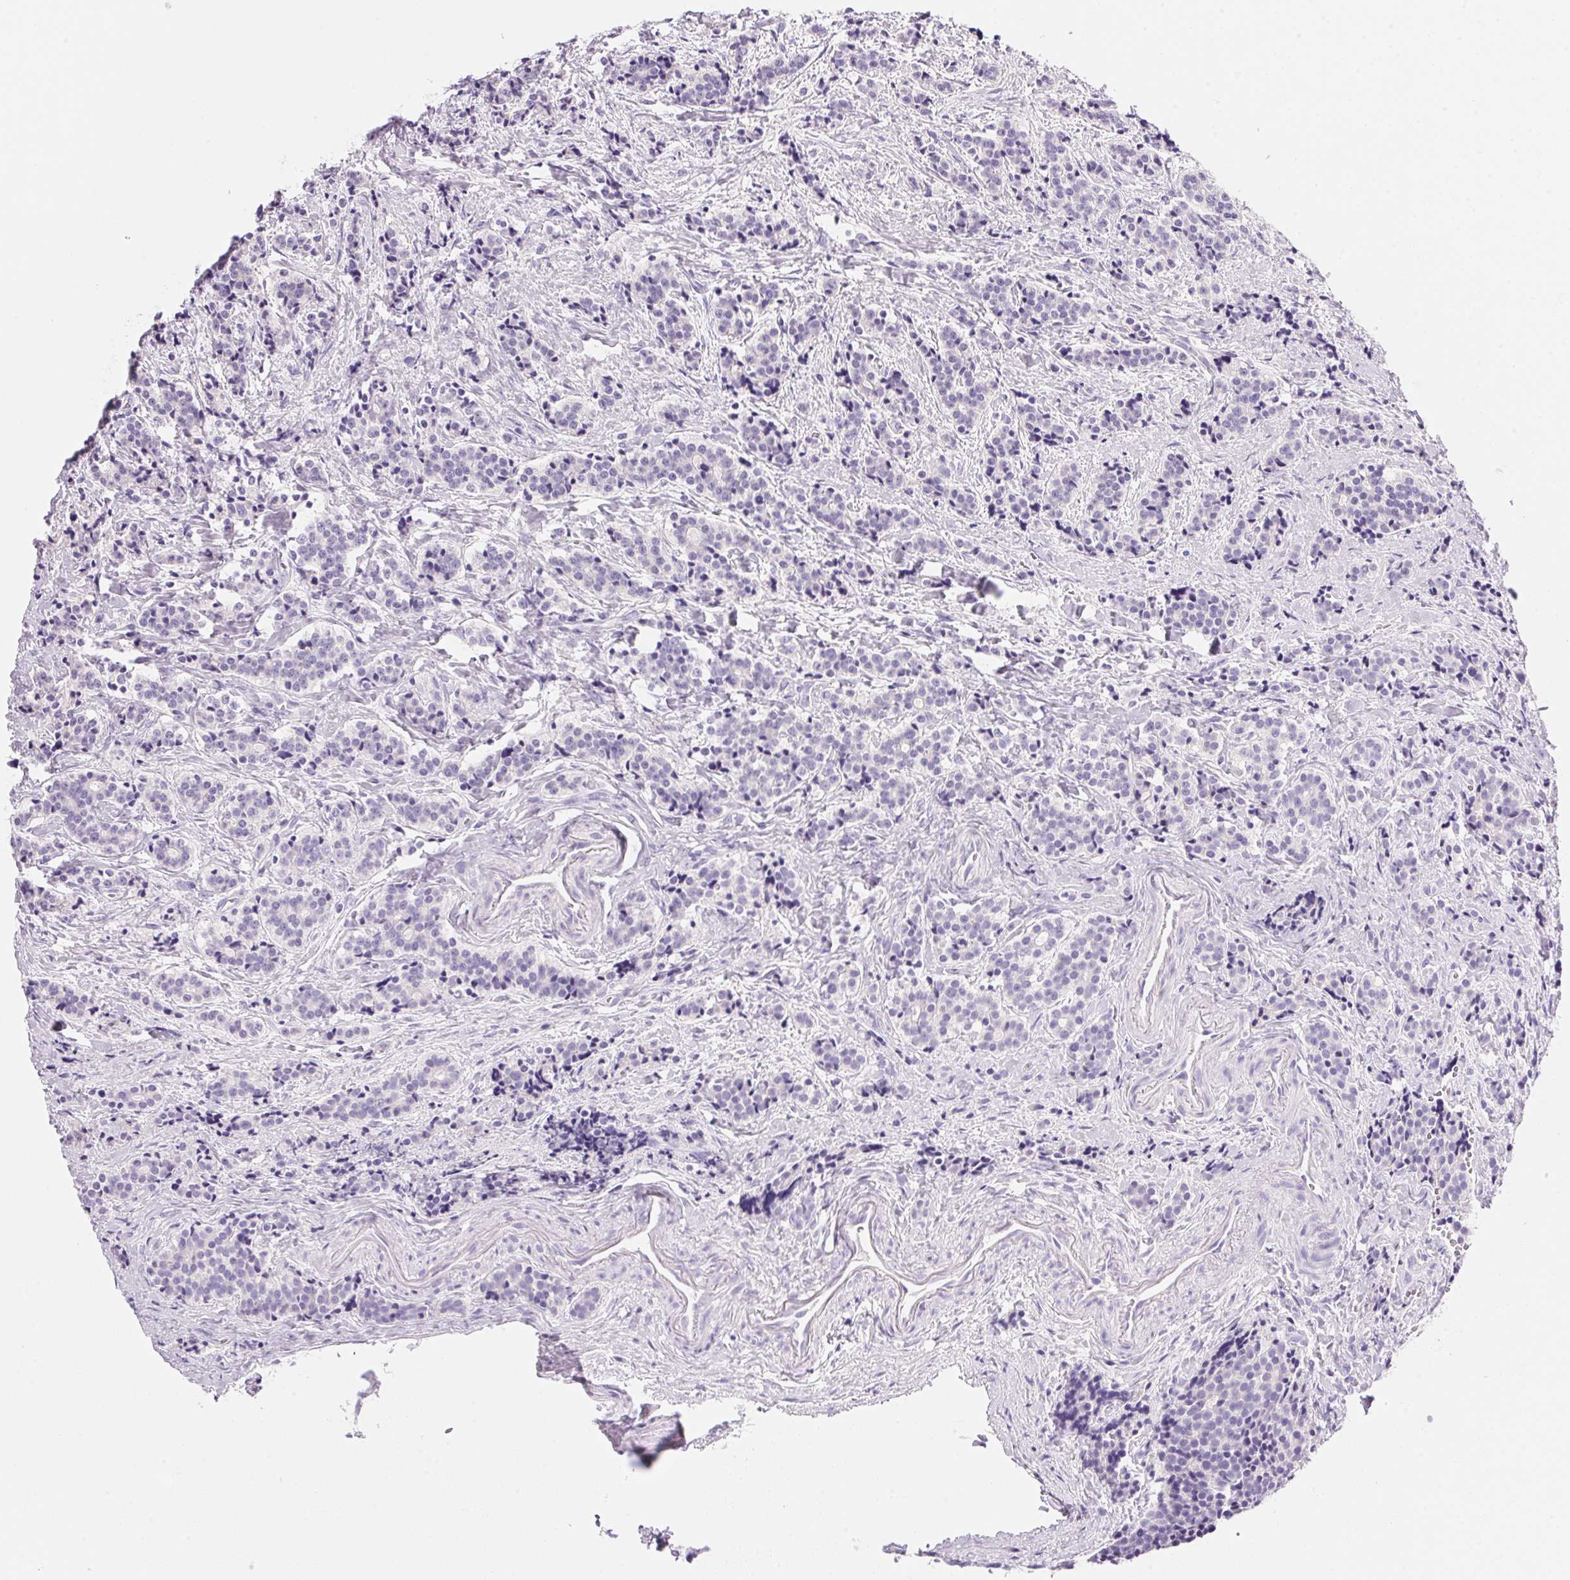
{"staining": {"intensity": "negative", "quantity": "none", "location": "none"}, "tissue": "carcinoid", "cell_type": "Tumor cells", "image_type": "cancer", "snomed": [{"axis": "morphology", "description": "Carcinoid, malignant, NOS"}, {"axis": "topography", "description": "Small intestine"}], "caption": "A micrograph of human carcinoid (malignant) is negative for staining in tumor cells.", "gene": "DHCR24", "patient": {"sex": "female", "age": 73}}